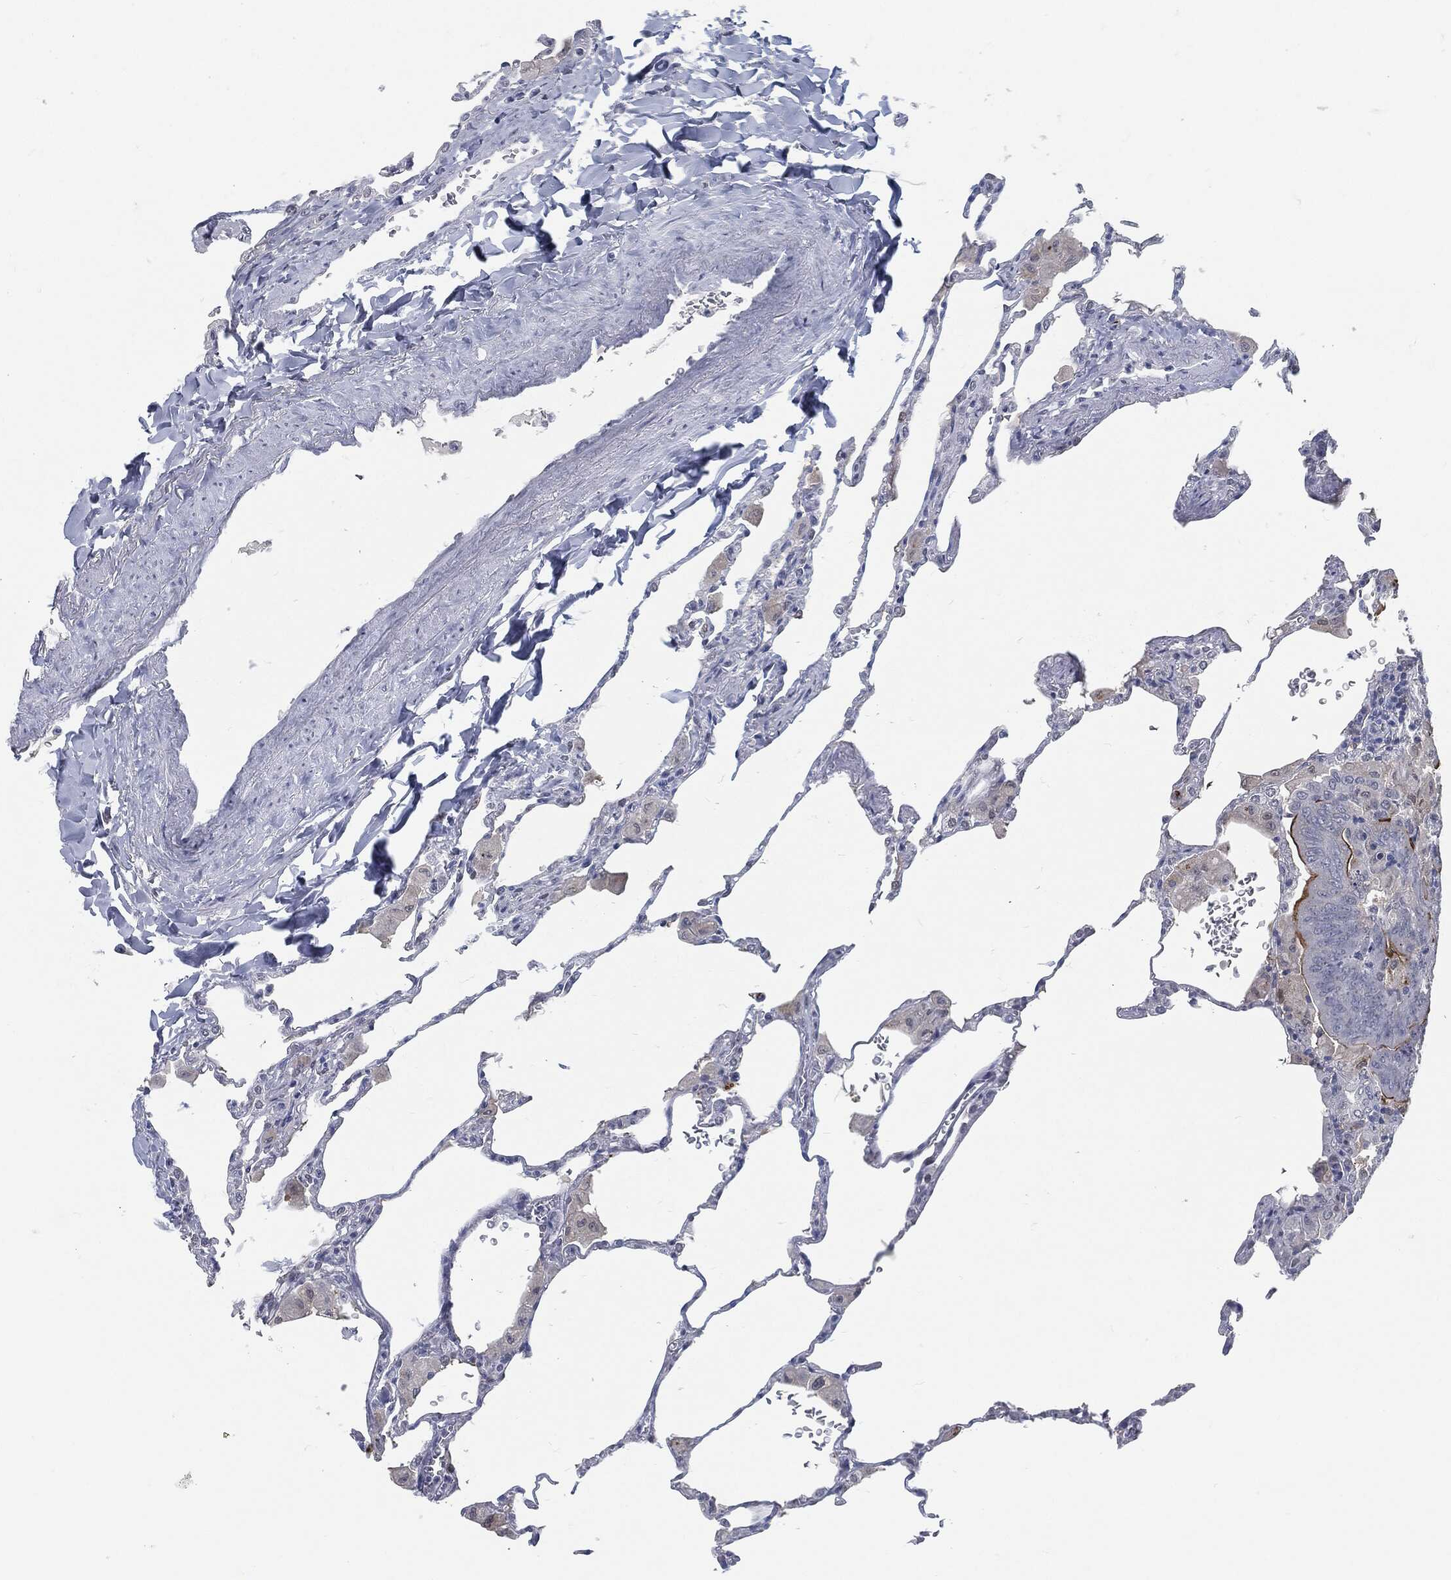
{"staining": {"intensity": "negative", "quantity": "none", "location": "none"}, "tissue": "lung", "cell_type": "Alveolar cells", "image_type": "normal", "snomed": [{"axis": "morphology", "description": "Normal tissue, NOS"}, {"axis": "morphology", "description": "Adenocarcinoma, metastatic, NOS"}, {"axis": "topography", "description": "Lung"}], "caption": "Alveolar cells show no significant positivity in benign lung. Nuclei are stained in blue.", "gene": "PROM1", "patient": {"sex": "male", "age": 45}}